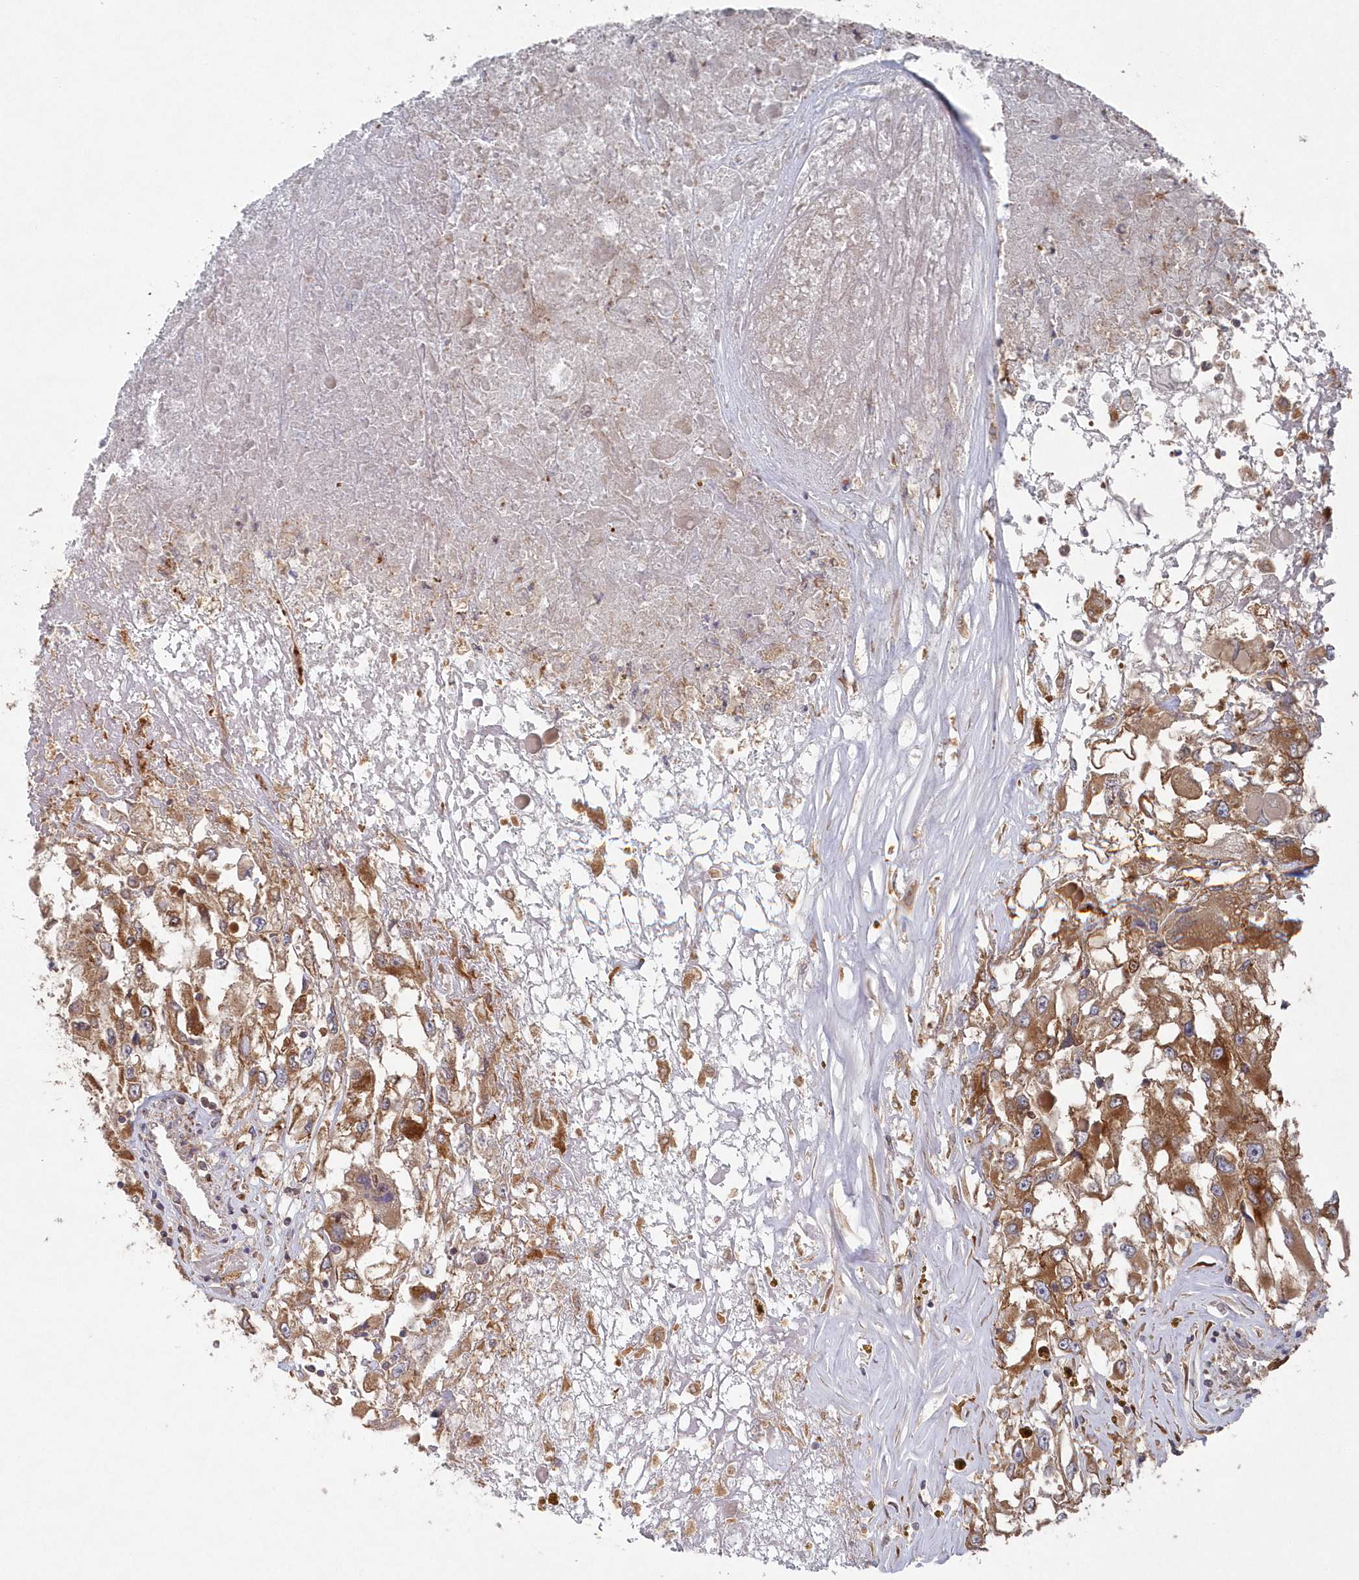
{"staining": {"intensity": "moderate", "quantity": ">75%", "location": "cytoplasmic/membranous"}, "tissue": "renal cancer", "cell_type": "Tumor cells", "image_type": "cancer", "snomed": [{"axis": "morphology", "description": "Adenocarcinoma, NOS"}, {"axis": "topography", "description": "Kidney"}], "caption": "Protein staining shows moderate cytoplasmic/membranous staining in approximately >75% of tumor cells in renal cancer.", "gene": "ASNSD1", "patient": {"sex": "female", "age": 52}}